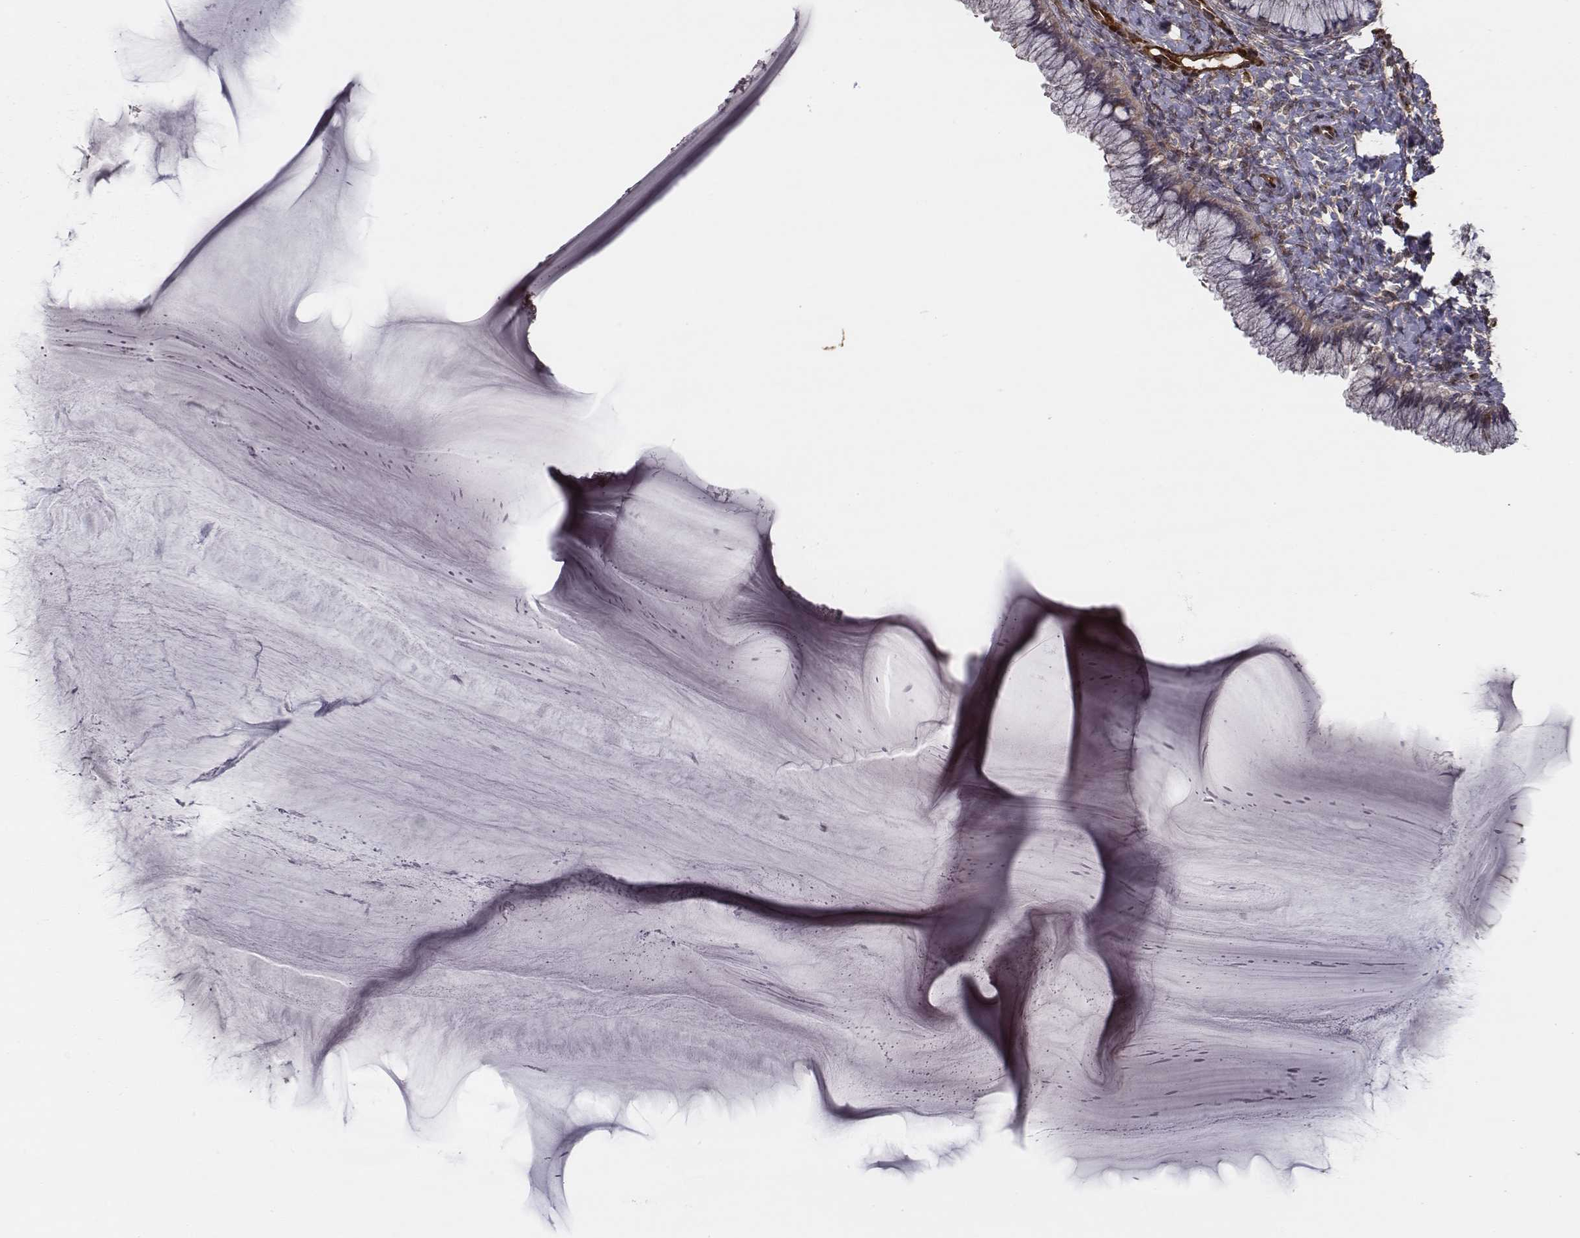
{"staining": {"intensity": "moderate", "quantity": ">75%", "location": "cytoplasmic/membranous"}, "tissue": "cervix", "cell_type": "Glandular cells", "image_type": "normal", "snomed": [{"axis": "morphology", "description": "Normal tissue, NOS"}, {"axis": "topography", "description": "Cervix"}], "caption": "Immunohistochemistry staining of unremarkable cervix, which displays medium levels of moderate cytoplasmic/membranous expression in about >75% of glandular cells indicating moderate cytoplasmic/membranous protein positivity. The staining was performed using DAB (brown) for protein detection and nuclei were counterstained in hematoxylin (blue).", "gene": "ISYNA1", "patient": {"sex": "female", "age": 37}}